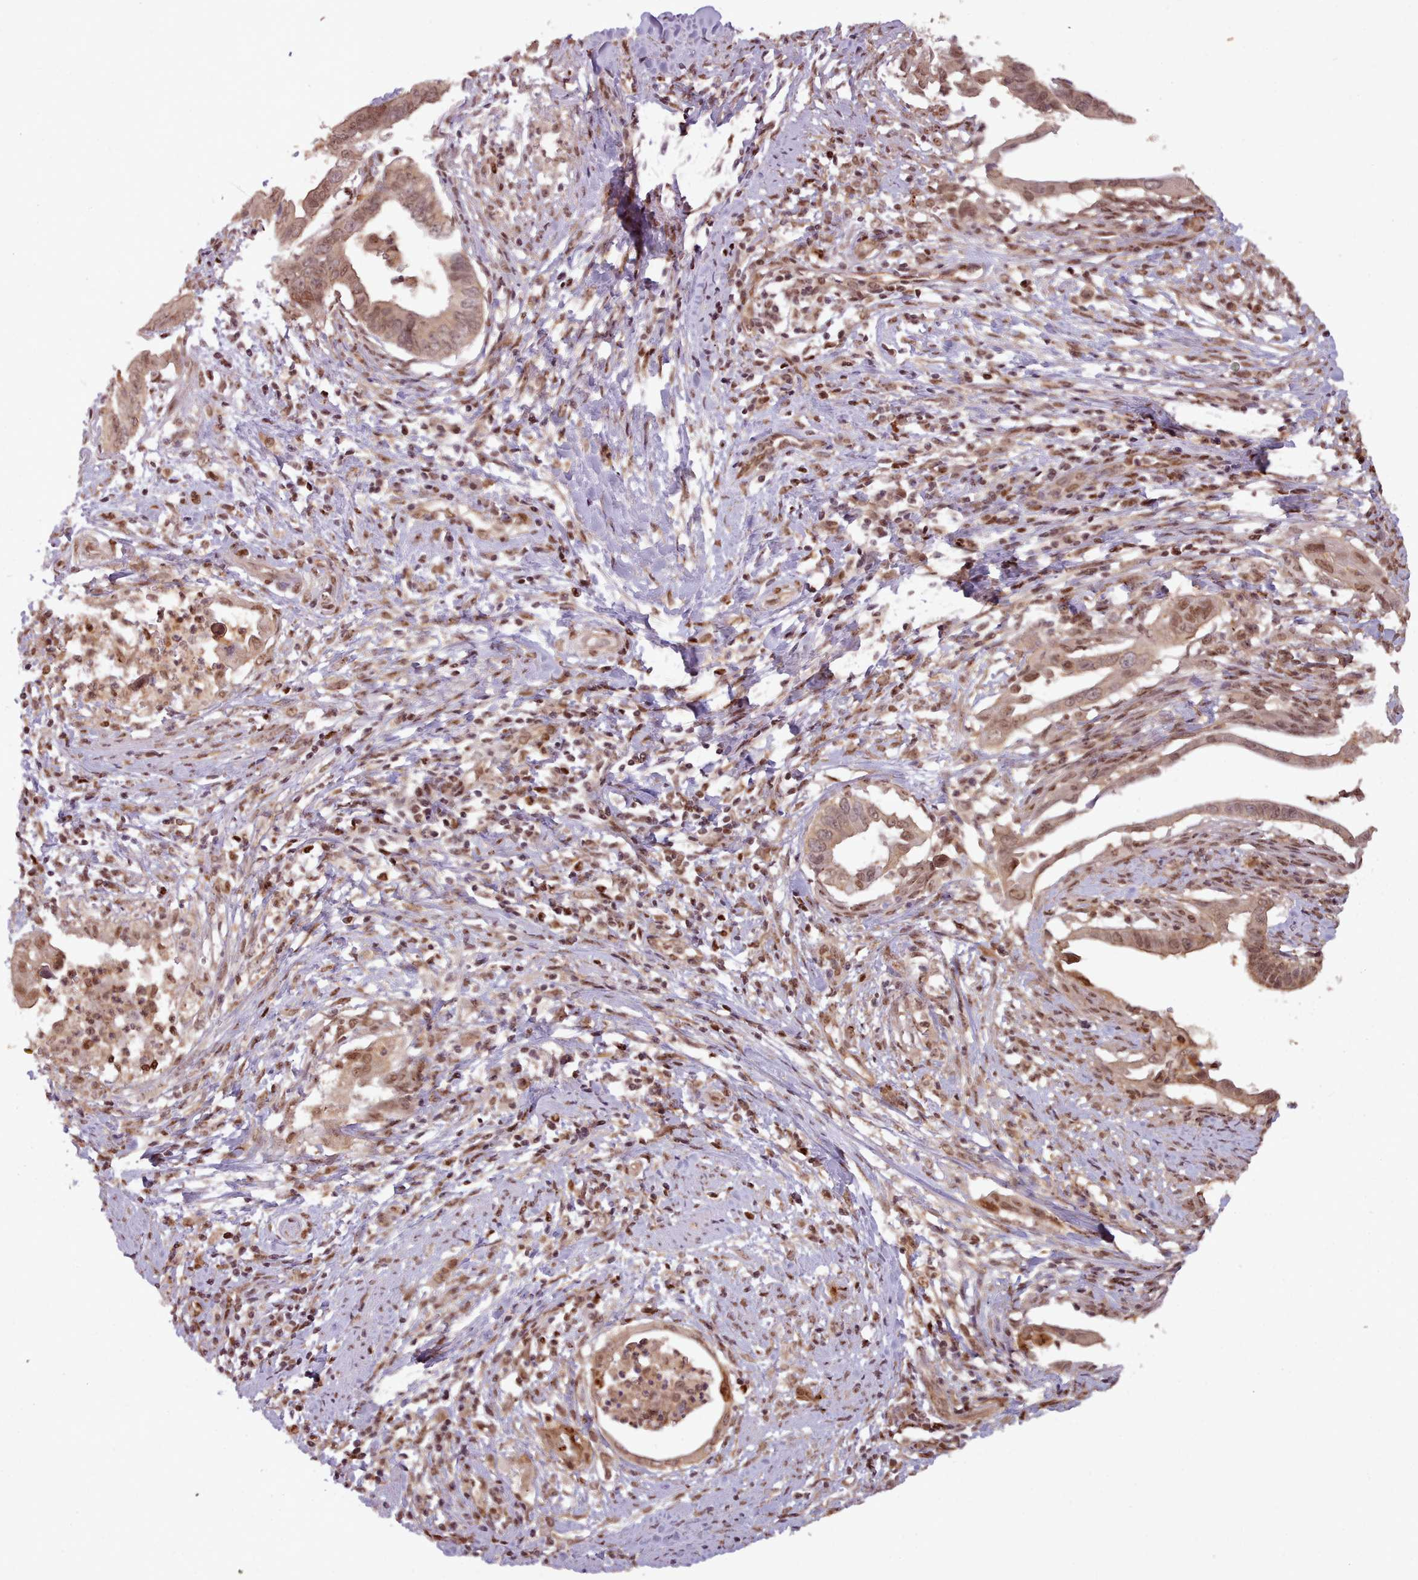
{"staining": {"intensity": "moderate", "quantity": ">75%", "location": "nuclear"}, "tissue": "cervical cancer", "cell_type": "Tumor cells", "image_type": "cancer", "snomed": [{"axis": "morphology", "description": "Adenocarcinoma, NOS"}, {"axis": "topography", "description": "Cervix"}], "caption": "A brown stain labels moderate nuclear positivity of a protein in human adenocarcinoma (cervical) tumor cells.", "gene": "RPS27A", "patient": {"sex": "female", "age": 42}}